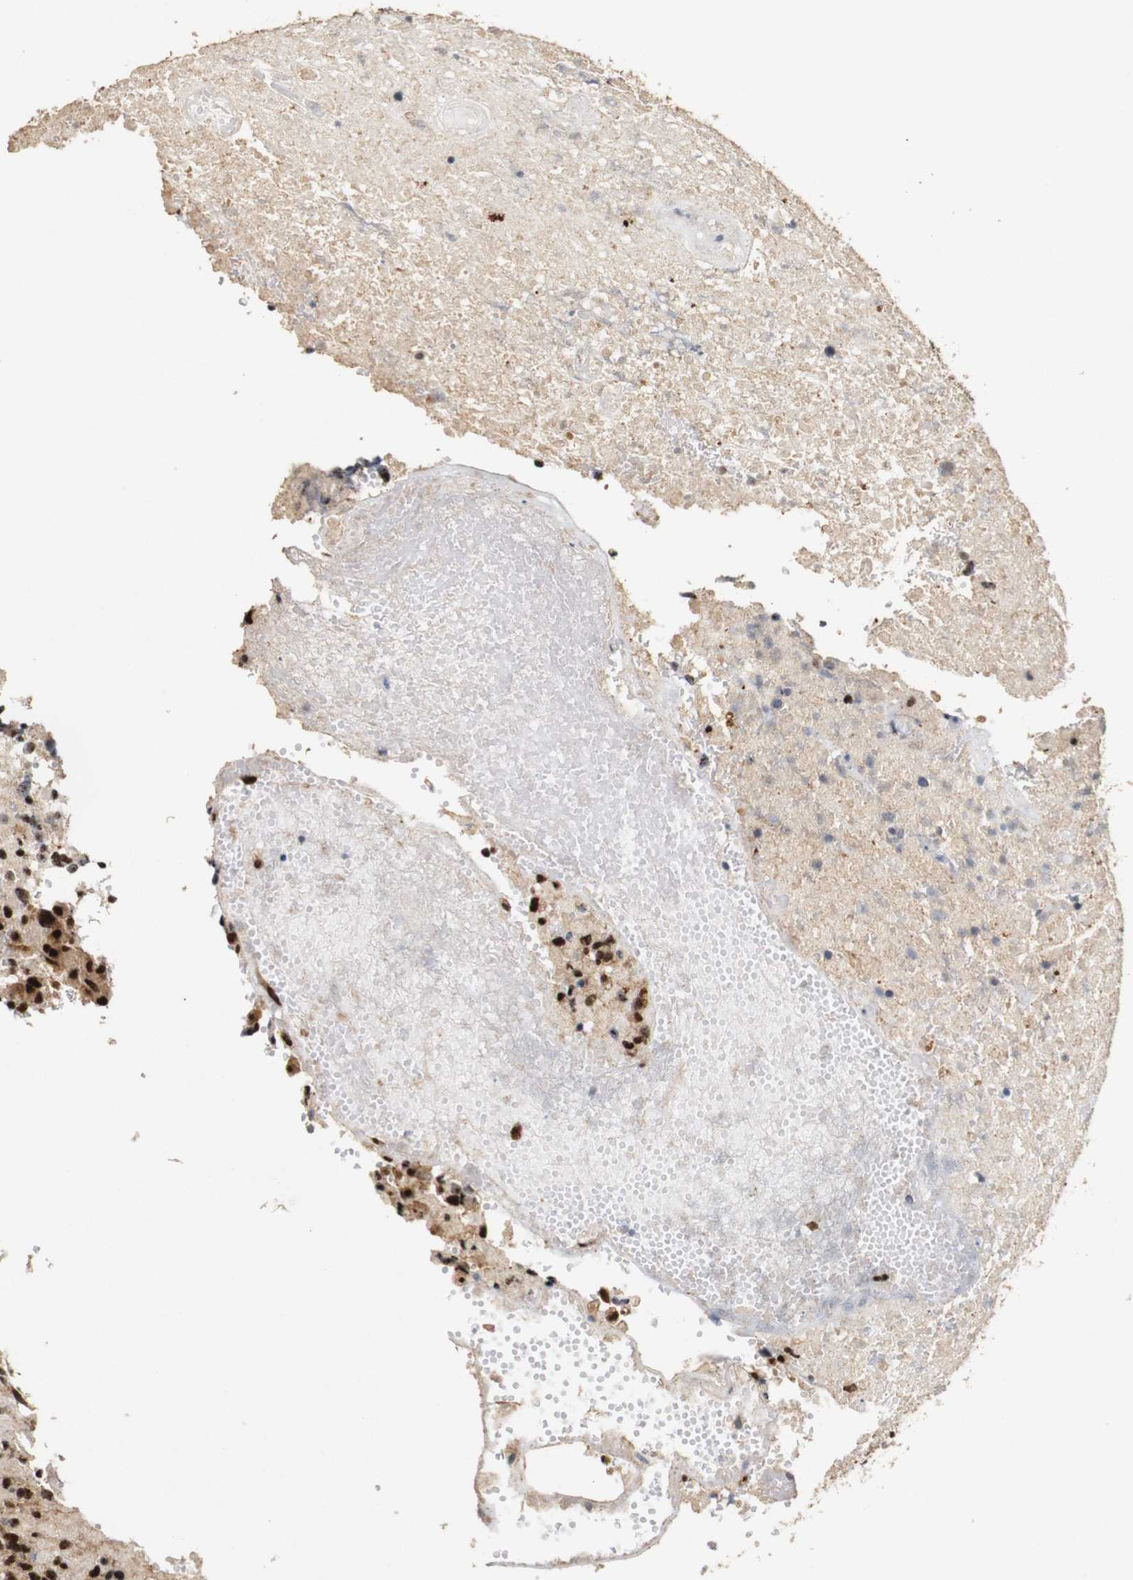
{"staining": {"intensity": "strong", "quantity": ">75%", "location": "cytoplasmic/membranous,nuclear"}, "tissue": "glioma", "cell_type": "Tumor cells", "image_type": "cancer", "snomed": [{"axis": "morphology", "description": "Glioma, malignant, High grade"}, {"axis": "topography", "description": "Brain"}], "caption": "Glioma stained with a protein marker exhibits strong staining in tumor cells.", "gene": "PYM1", "patient": {"sex": "male", "age": 71}}